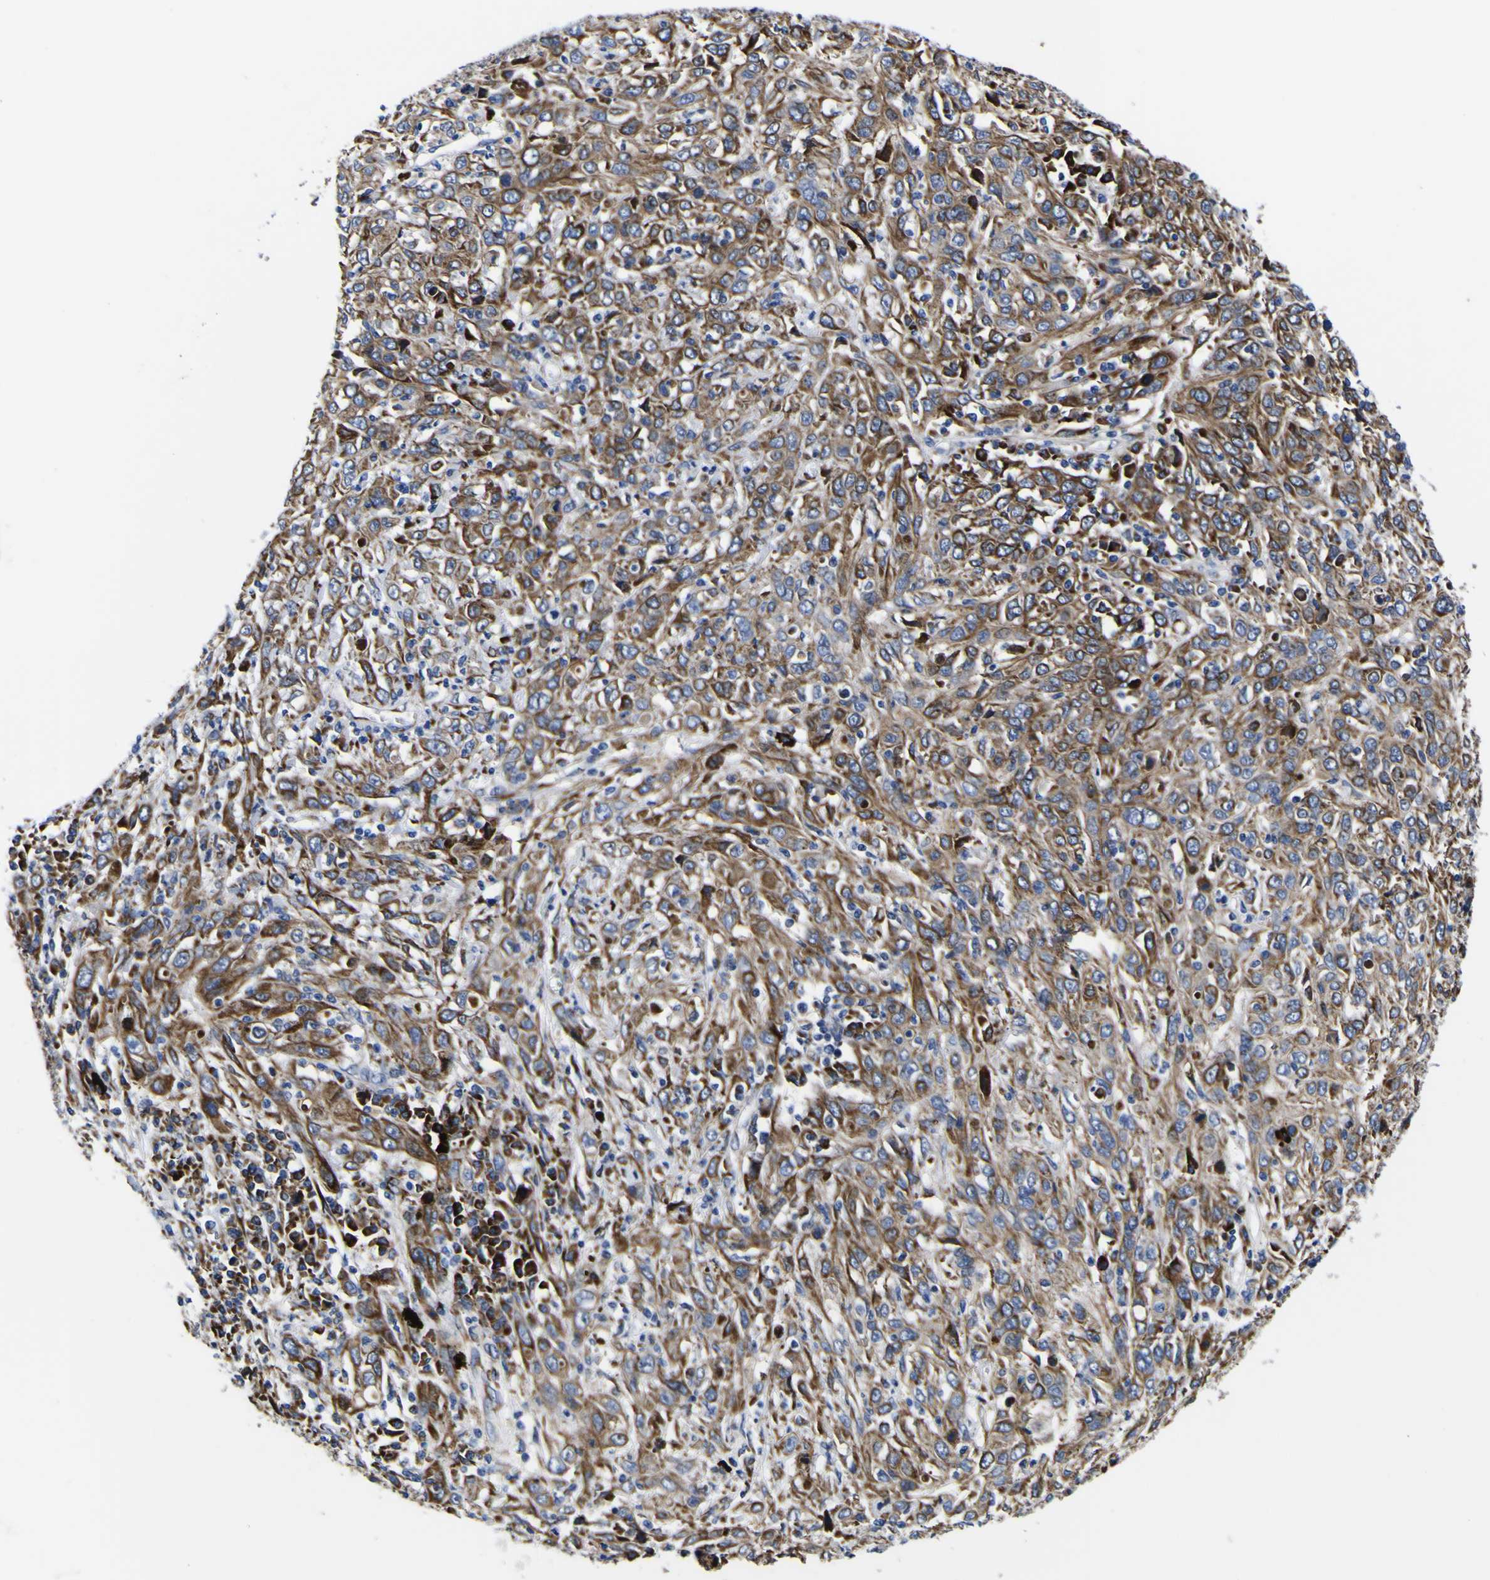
{"staining": {"intensity": "strong", "quantity": ">75%", "location": "cytoplasmic/membranous"}, "tissue": "cervical cancer", "cell_type": "Tumor cells", "image_type": "cancer", "snomed": [{"axis": "morphology", "description": "Squamous cell carcinoma, NOS"}, {"axis": "topography", "description": "Cervix"}], "caption": "An IHC photomicrograph of neoplastic tissue is shown. Protein staining in brown highlights strong cytoplasmic/membranous positivity in cervical cancer (squamous cell carcinoma) within tumor cells.", "gene": "SCD", "patient": {"sex": "female", "age": 46}}